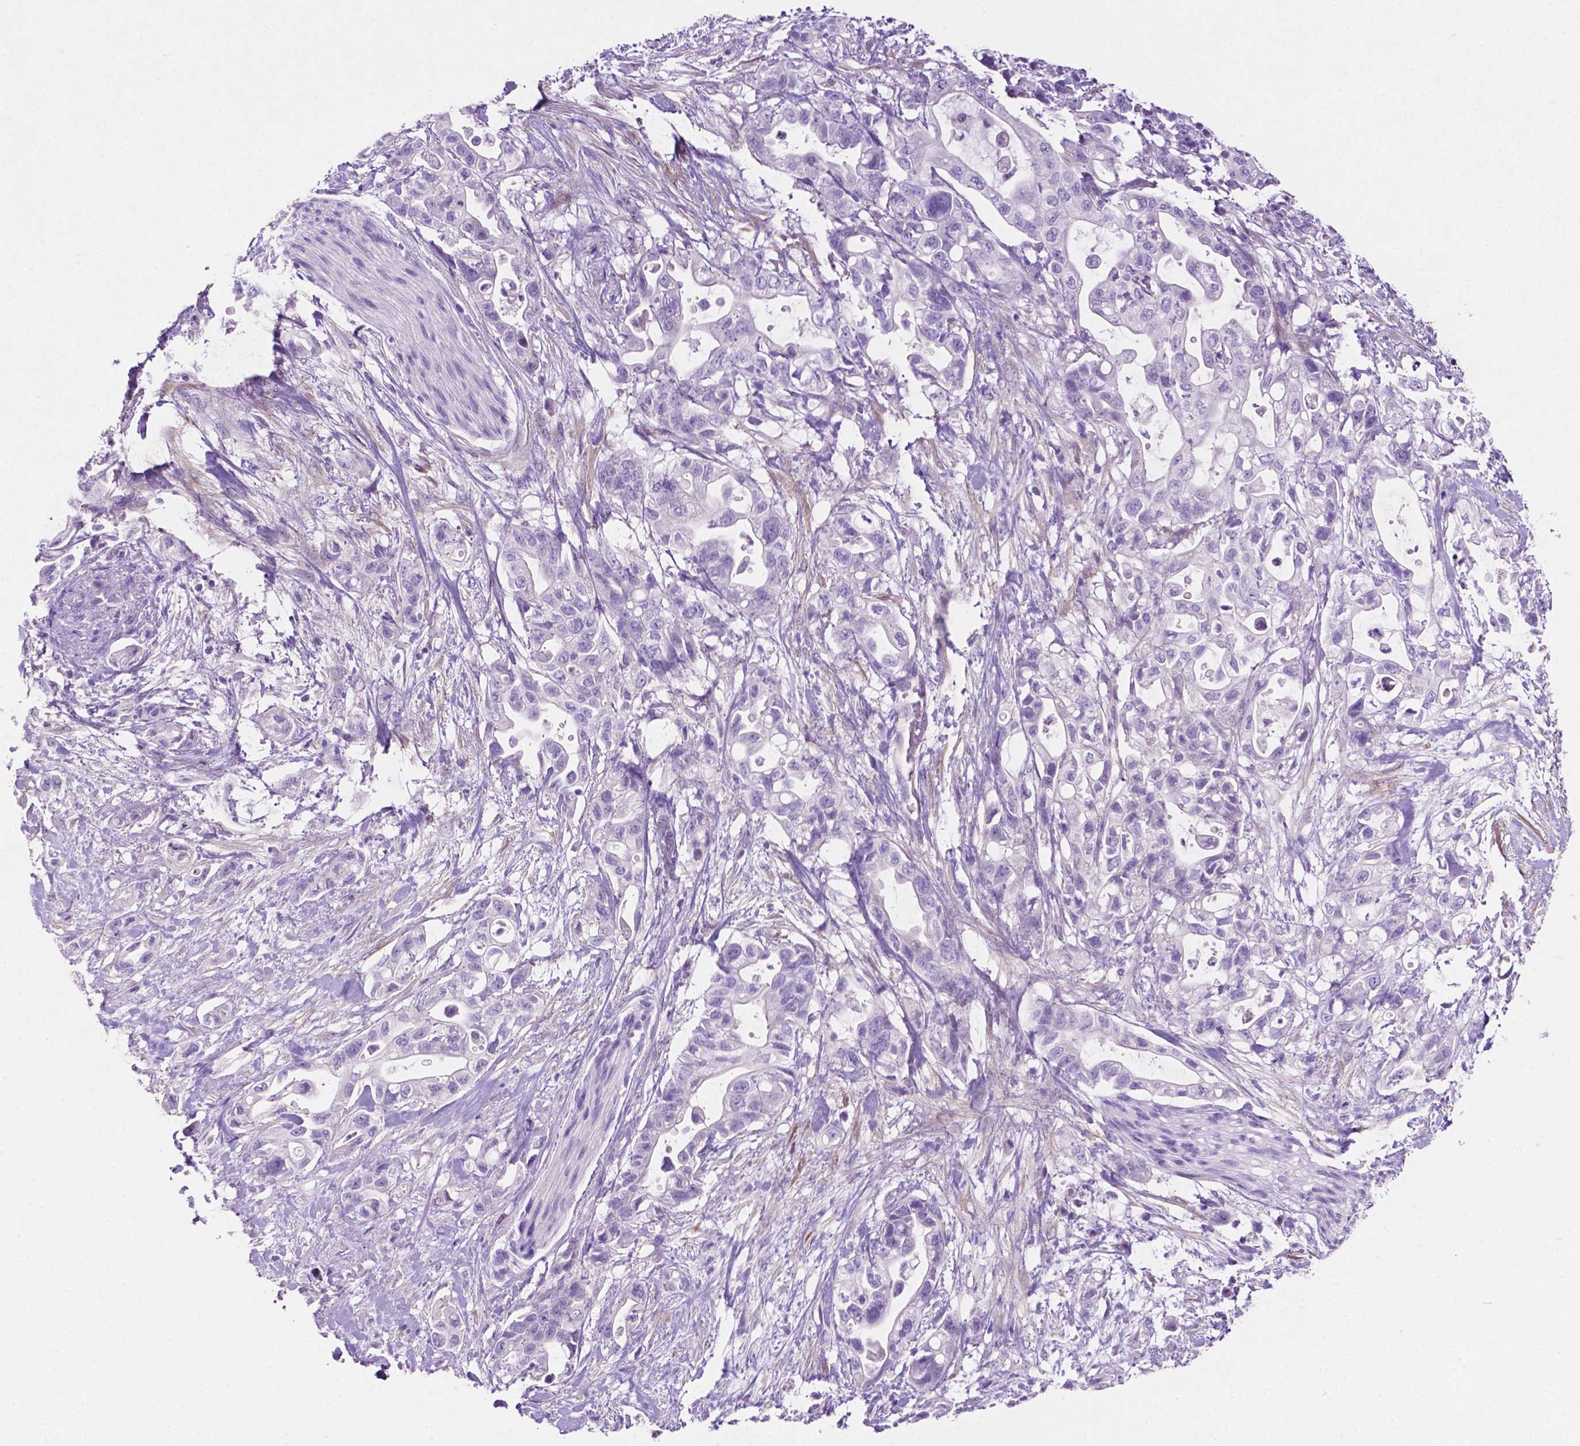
{"staining": {"intensity": "negative", "quantity": "none", "location": "none"}, "tissue": "pancreatic cancer", "cell_type": "Tumor cells", "image_type": "cancer", "snomed": [{"axis": "morphology", "description": "Adenocarcinoma, NOS"}, {"axis": "topography", "description": "Pancreas"}], "caption": "High power microscopy micrograph of an immunohistochemistry micrograph of pancreatic adenocarcinoma, revealing no significant positivity in tumor cells.", "gene": "ASPG", "patient": {"sex": "female", "age": 72}}